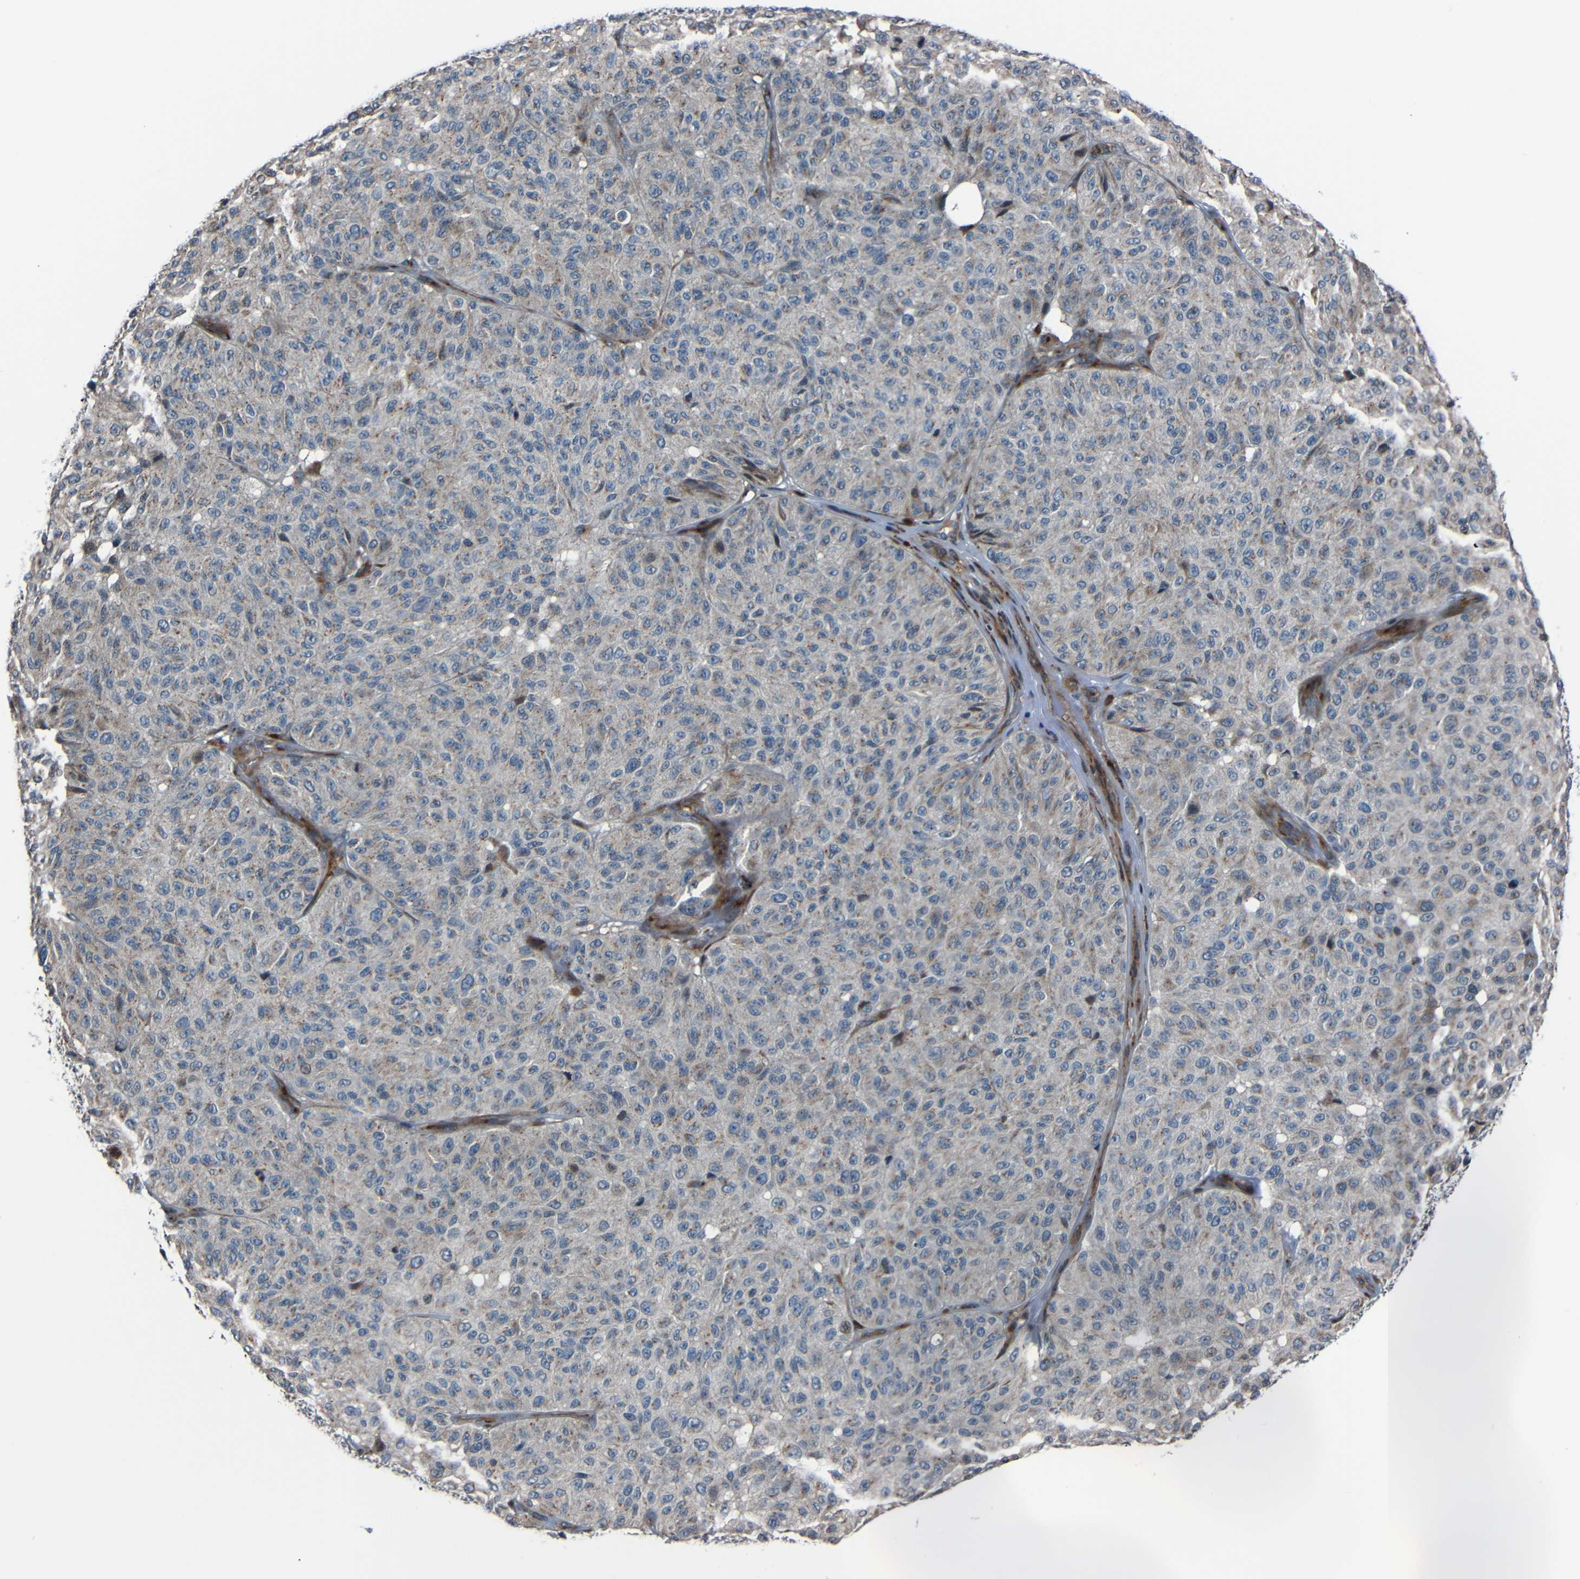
{"staining": {"intensity": "weak", "quantity": "<25%", "location": "nuclear"}, "tissue": "melanoma", "cell_type": "Tumor cells", "image_type": "cancer", "snomed": [{"axis": "morphology", "description": "Malignant melanoma, NOS"}, {"axis": "topography", "description": "Skin"}], "caption": "DAB immunohistochemical staining of melanoma exhibits no significant expression in tumor cells.", "gene": "AKAP9", "patient": {"sex": "female", "age": 46}}